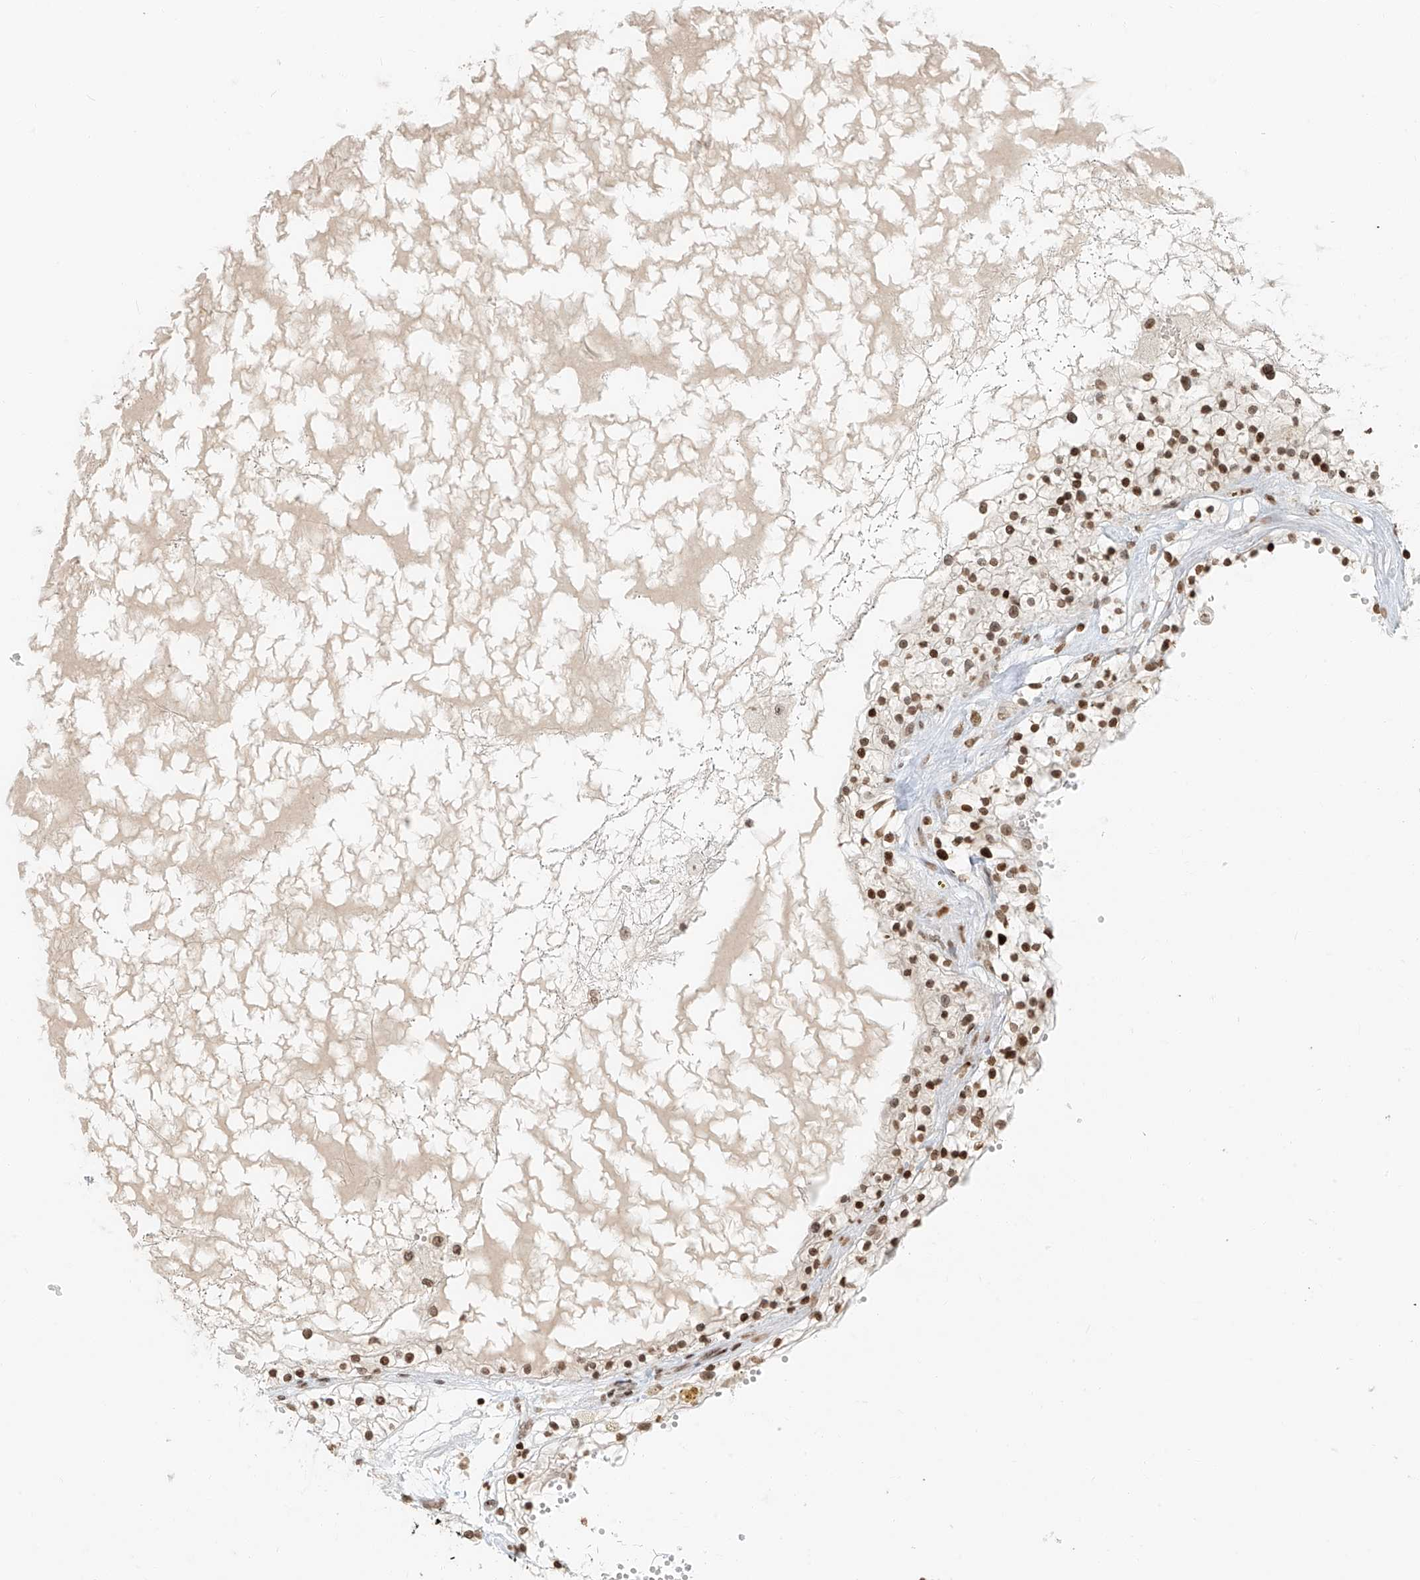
{"staining": {"intensity": "moderate", "quantity": "25%-75%", "location": "nuclear"}, "tissue": "renal cancer", "cell_type": "Tumor cells", "image_type": "cancer", "snomed": [{"axis": "morphology", "description": "Normal tissue, NOS"}, {"axis": "morphology", "description": "Adenocarcinoma, NOS"}, {"axis": "topography", "description": "Kidney"}], "caption": "Renal cancer stained for a protein (brown) shows moderate nuclear positive positivity in about 25%-75% of tumor cells.", "gene": "C17orf58", "patient": {"sex": "male", "age": 68}}